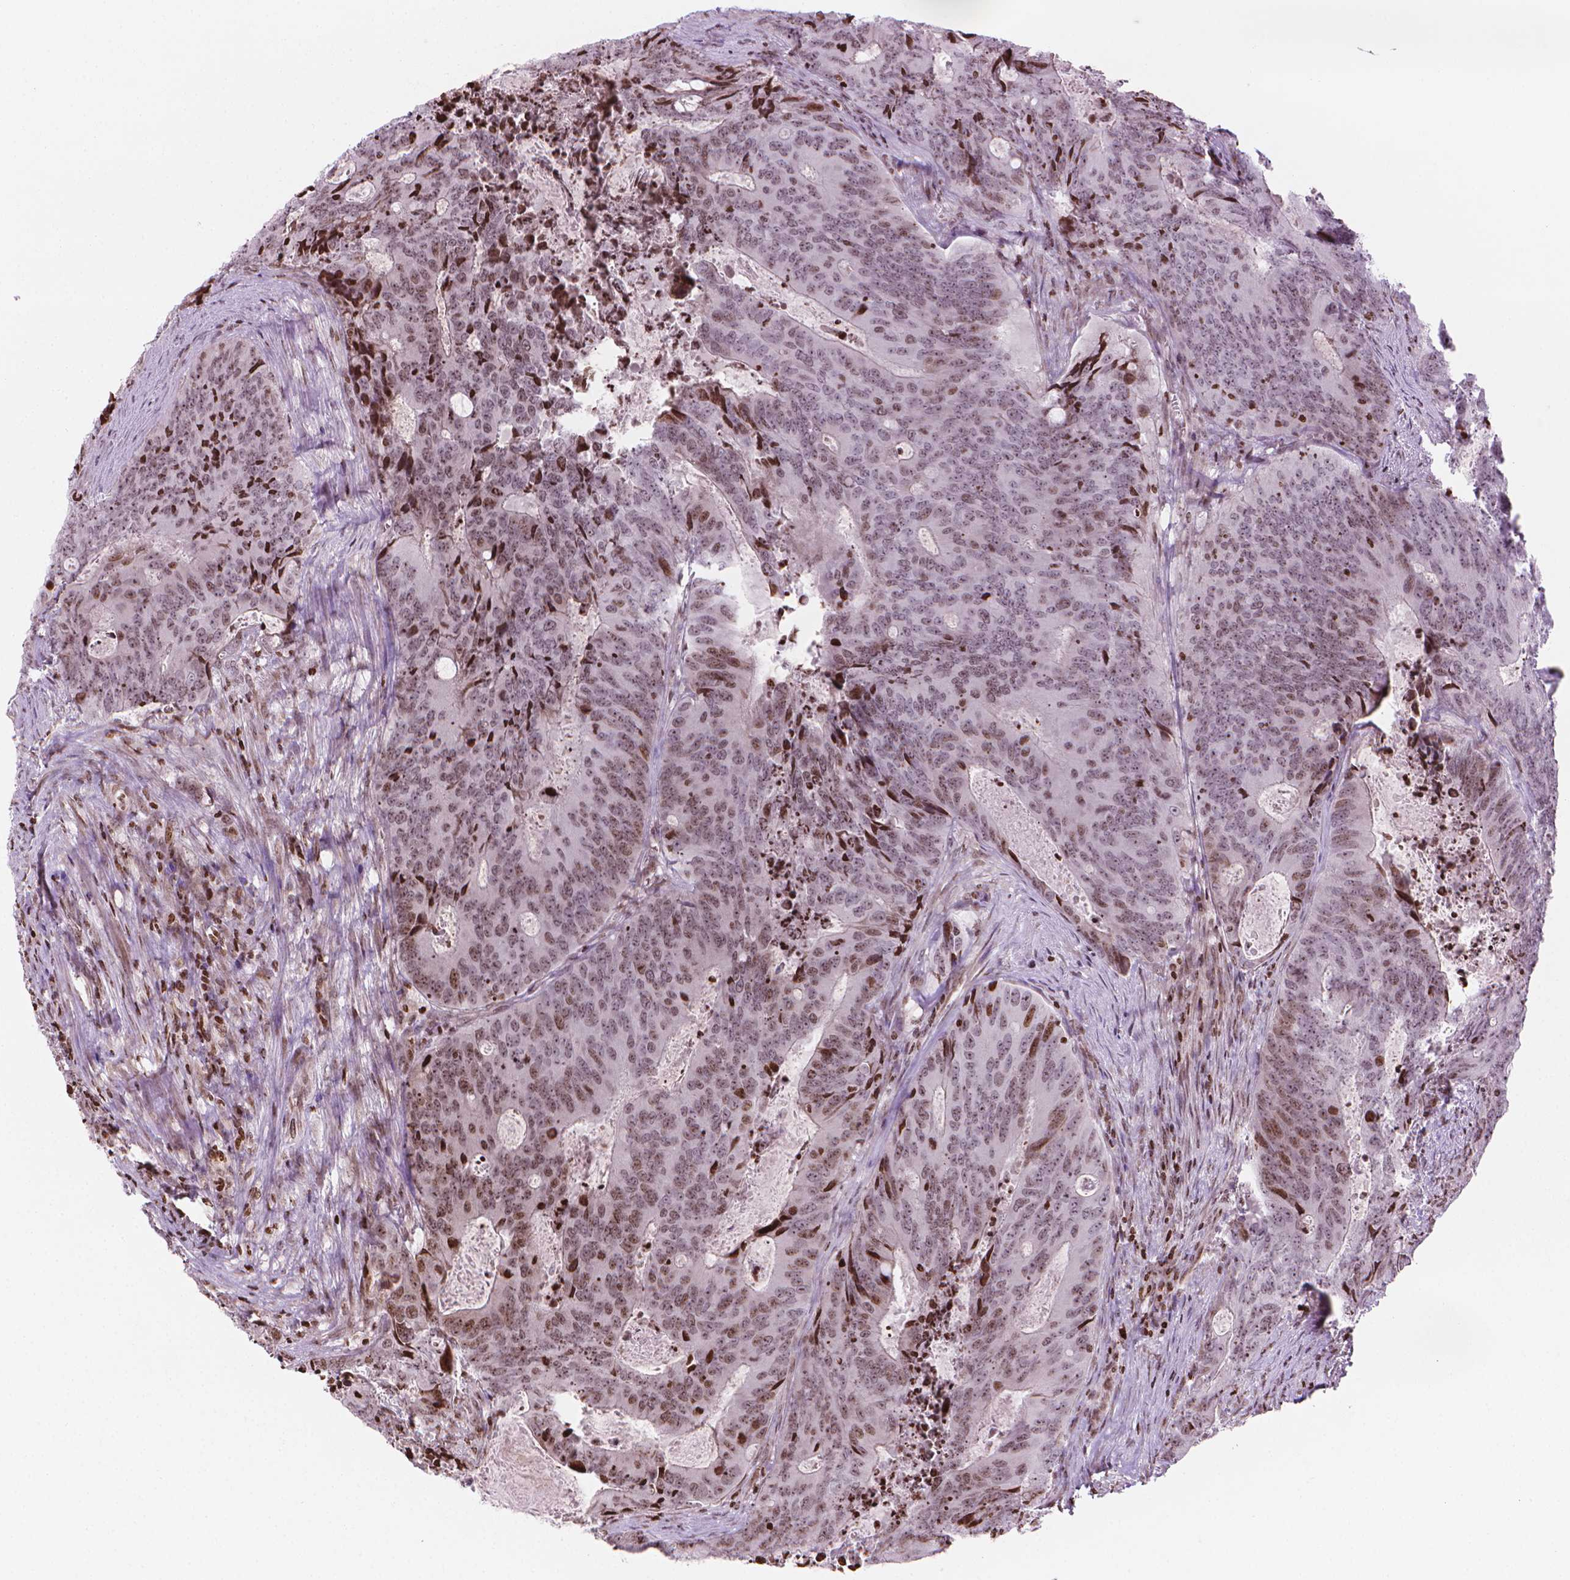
{"staining": {"intensity": "moderate", "quantity": "25%-75%", "location": "nuclear"}, "tissue": "colorectal cancer", "cell_type": "Tumor cells", "image_type": "cancer", "snomed": [{"axis": "morphology", "description": "Adenocarcinoma, NOS"}, {"axis": "topography", "description": "Colon"}], "caption": "Colorectal adenocarcinoma stained for a protein (brown) demonstrates moderate nuclear positive expression in about 25%-75% of tumor cells.", "gene": "PIP4K2A", "patient": {"sex": "male", "age": 67}}